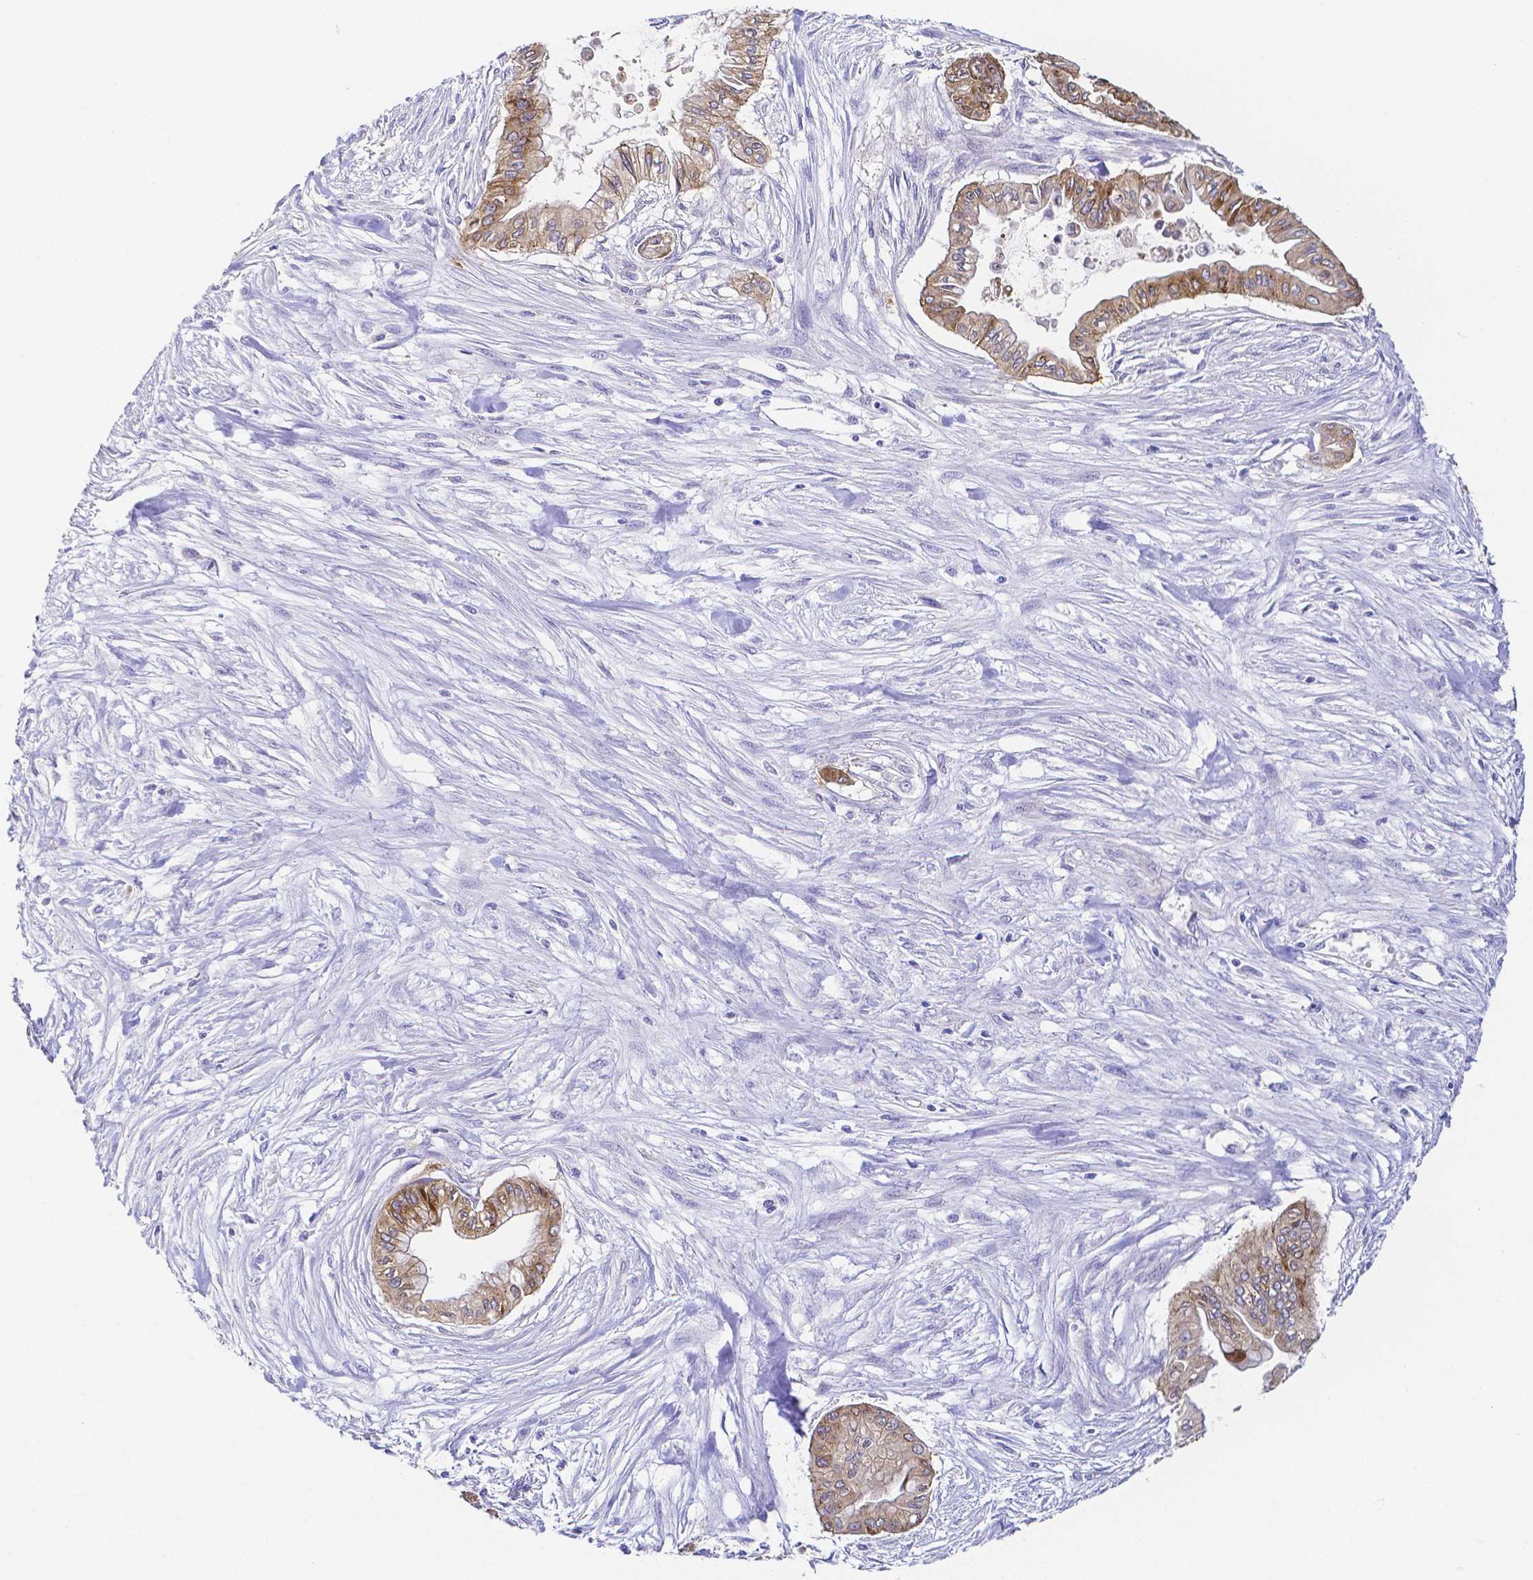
{"staining": {"intensity": "moderate", "quantity": ">75%", "location": "cytoplasmic/membranous"}, "tissue": "pancreatic cancer", "cell_type": "Tumor cells", "image_type": "cancer", "snomed": [{"axis": "morphology", "description": "Adenocarcinoma, NOS"}, {"axis": "topography", "description": "Pancreas"}], "caption": "There is medium levels of moderate cytoplasmic/membranous staining in tumor cells of pancreatic adenocarcinoma, as demonstrated by immunohistochemical staining (brown color).", "gene": "PKP3", "patient": {"sex": "female", "age": 68}}